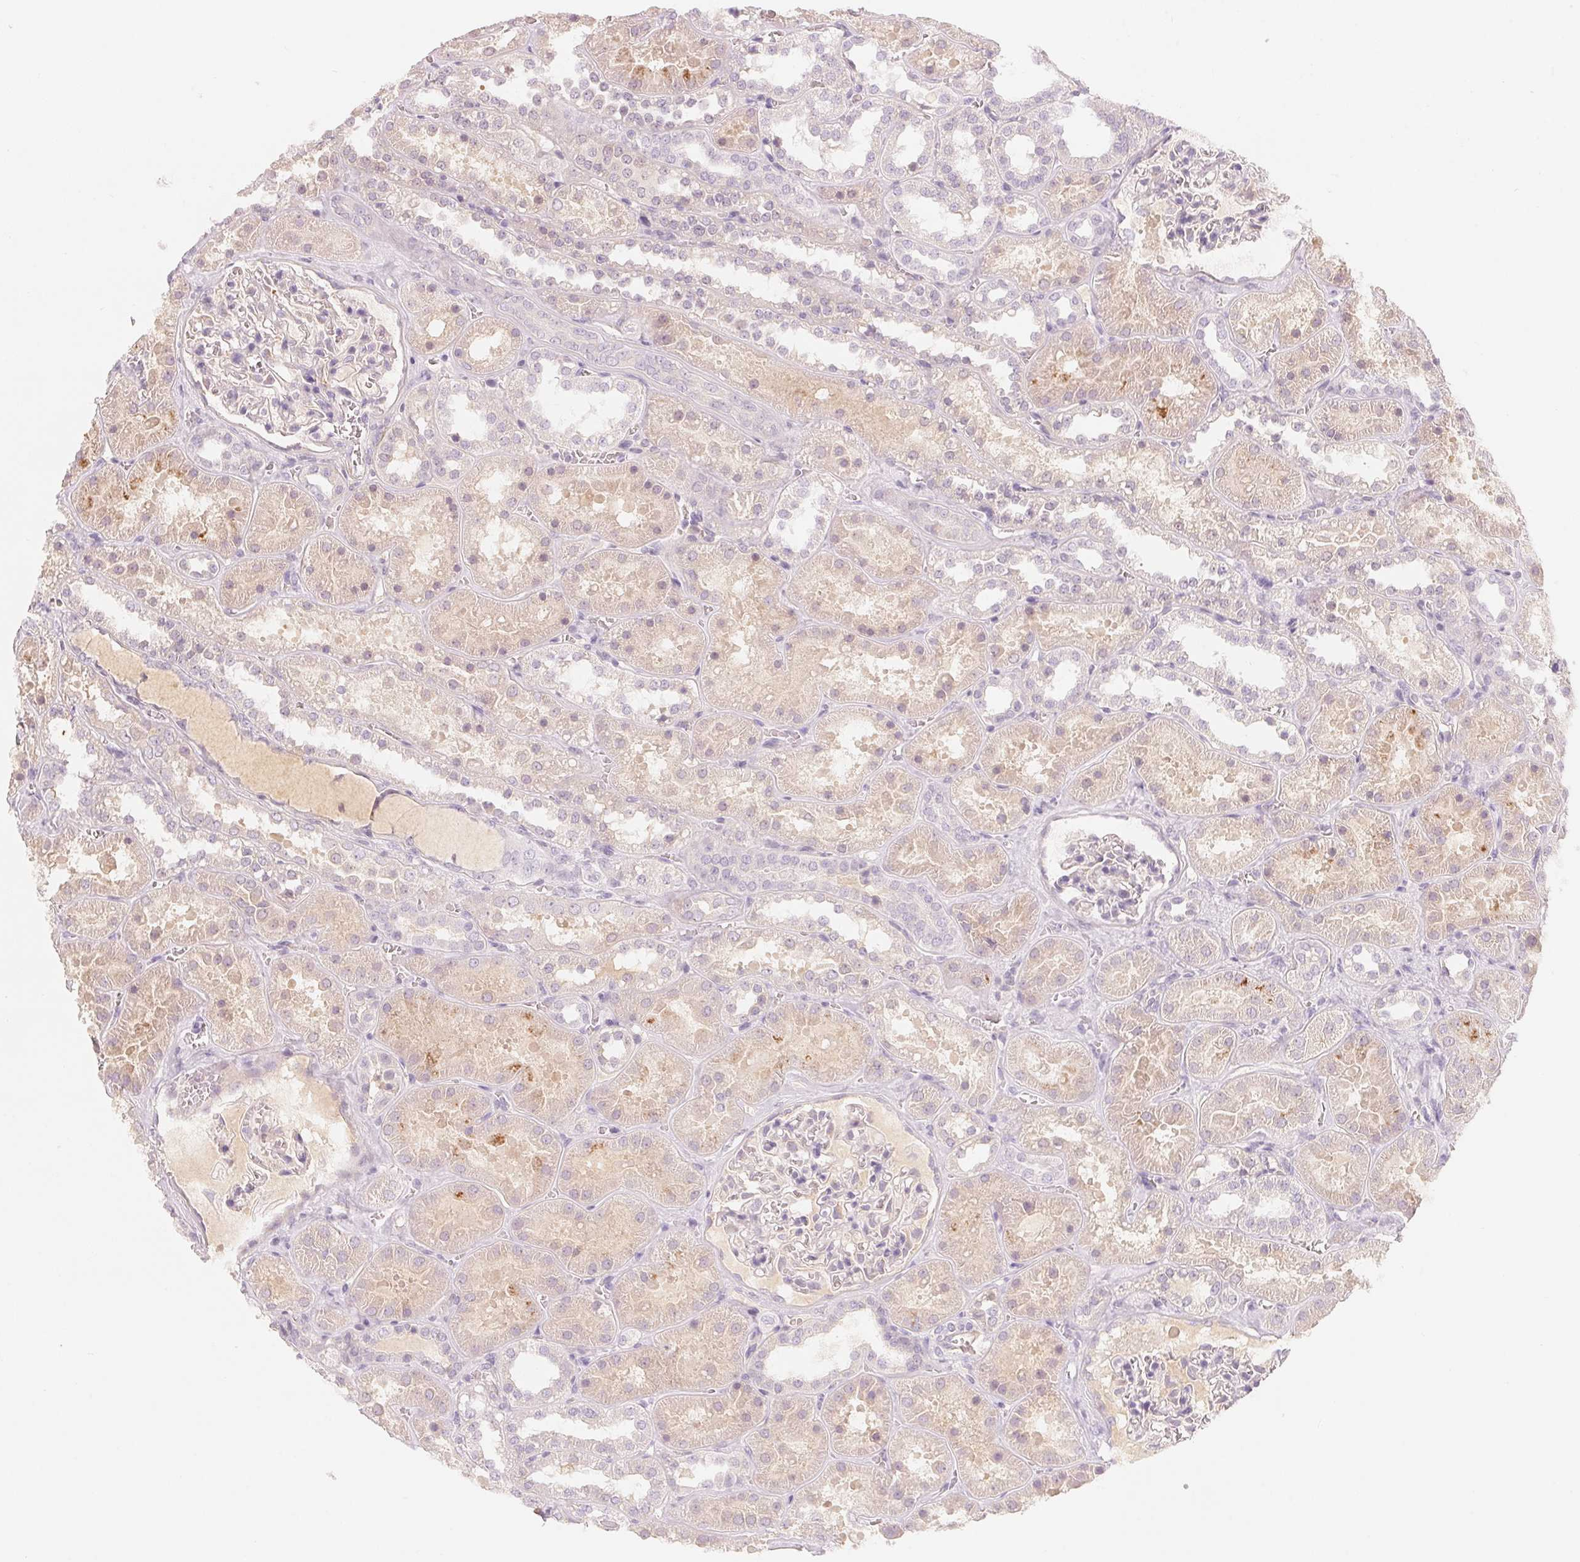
{"staining": {"intensity": "negative", "quantity": "none", "location": "none"}, "tissue": "kidney", "cell_type": "Cells in glomeruli", "image_type": "normal", "snomed": [{"axis": "morphology", "description": "Normal tissue, NOS"}, {"axis": "topography", "description": "Kidney"}], "caption": "Cells in glomeruli are negative for protein expression in benign human kidney. (DAB immunohistochemistry (IHC) visualized using brightfield microscopy, high magnification).", "gene": "CFHR2", "patient": {"sex": "female", "age": 41}}